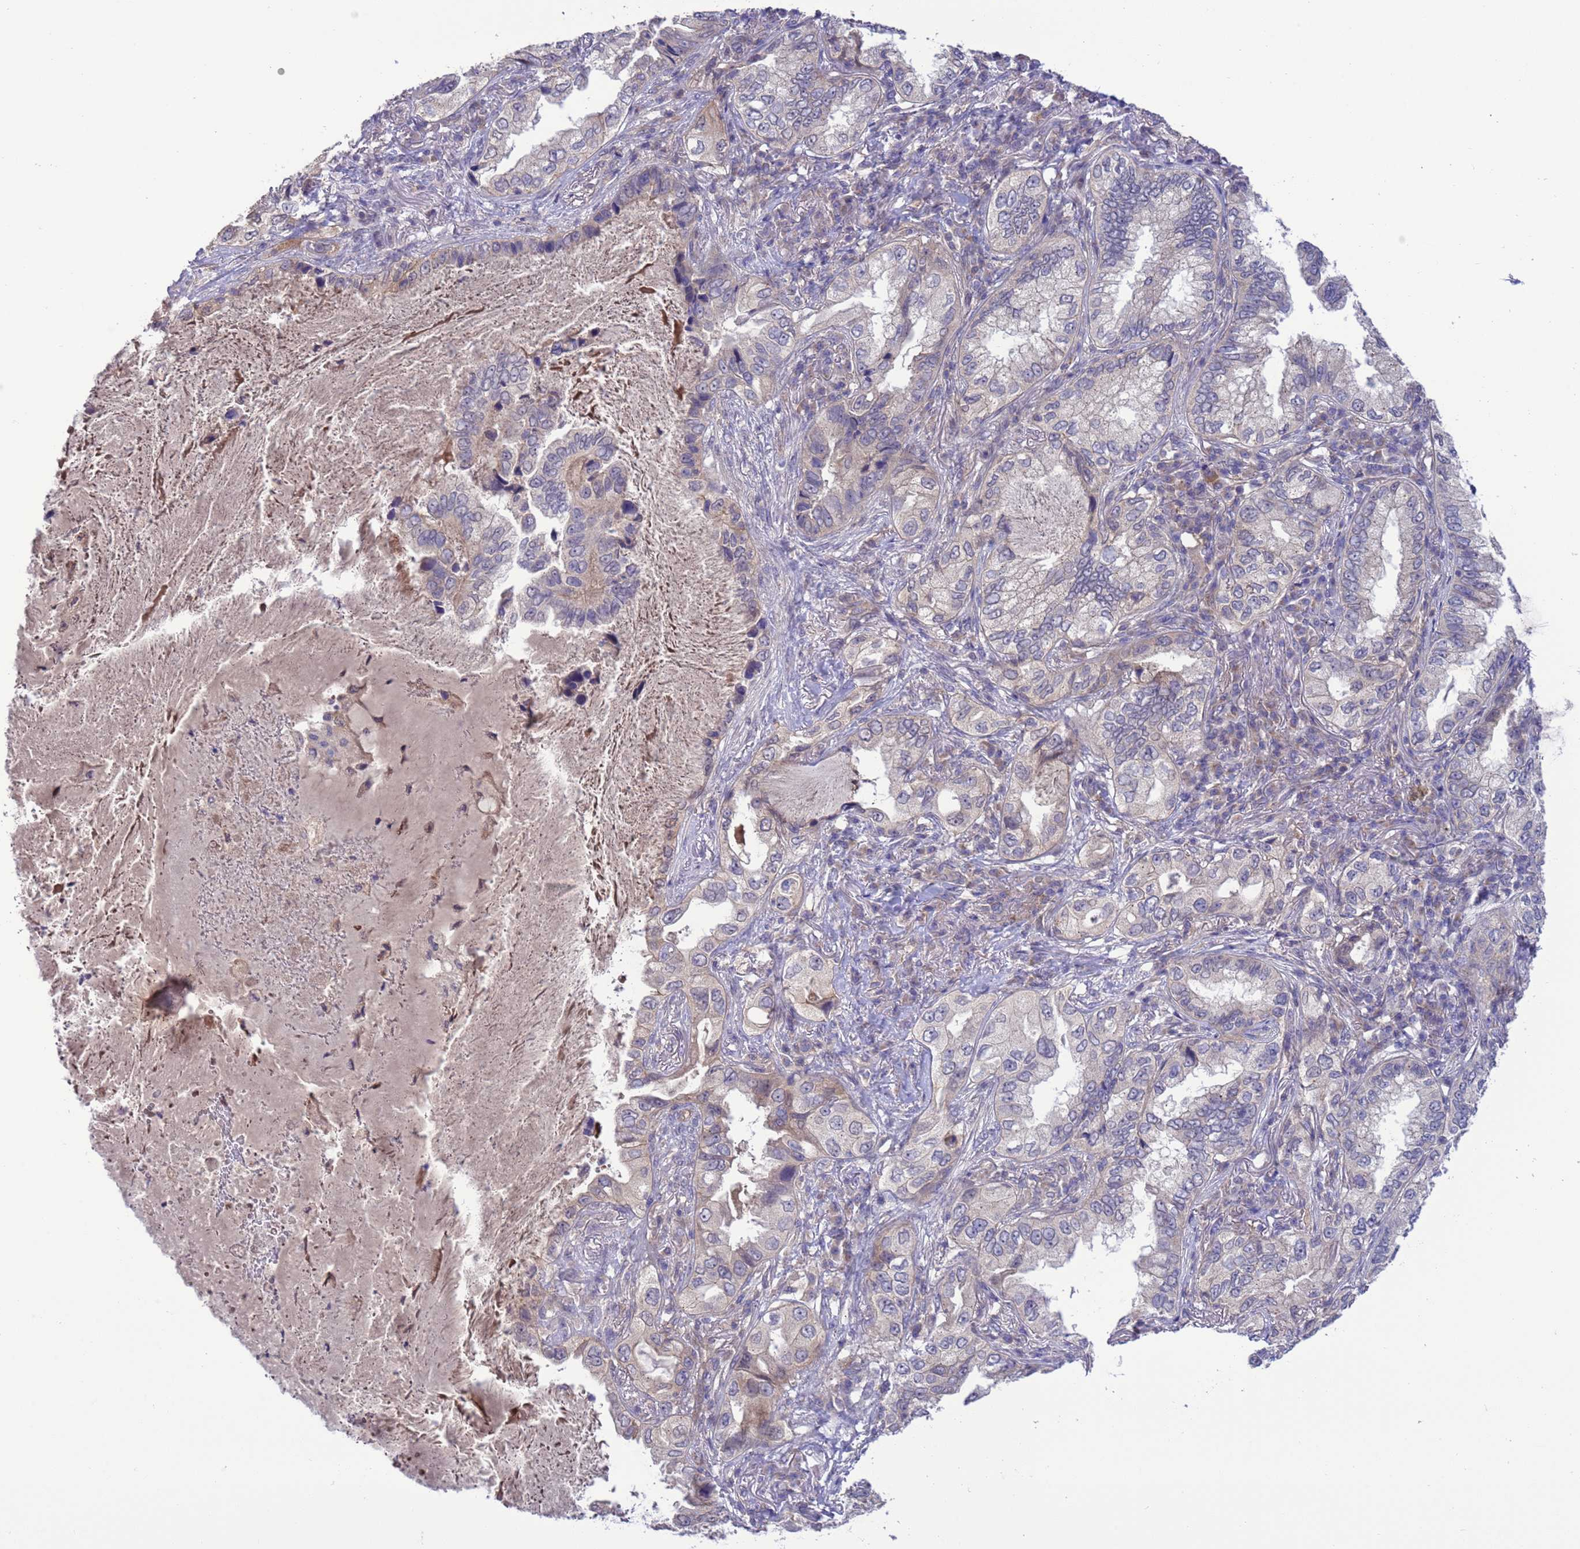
{"staining": {"intensity": "negative", "quantity": "none", "location": "none"}, "tissue": "lung cancer", "cell_type": "Tumor cells", "image_type": "cancer", "snomed": [{"axis": "morphology", "description": "Adenocarcinoma, NOS"}, {"axis": "topography", "description": "Lung"}], "caption": "Immunohistochemical staining of human lung cancer exhibits no significant staining in tumor cells.", "gene": "GJA10", "patient": {"sex": "female", "age": 69}}